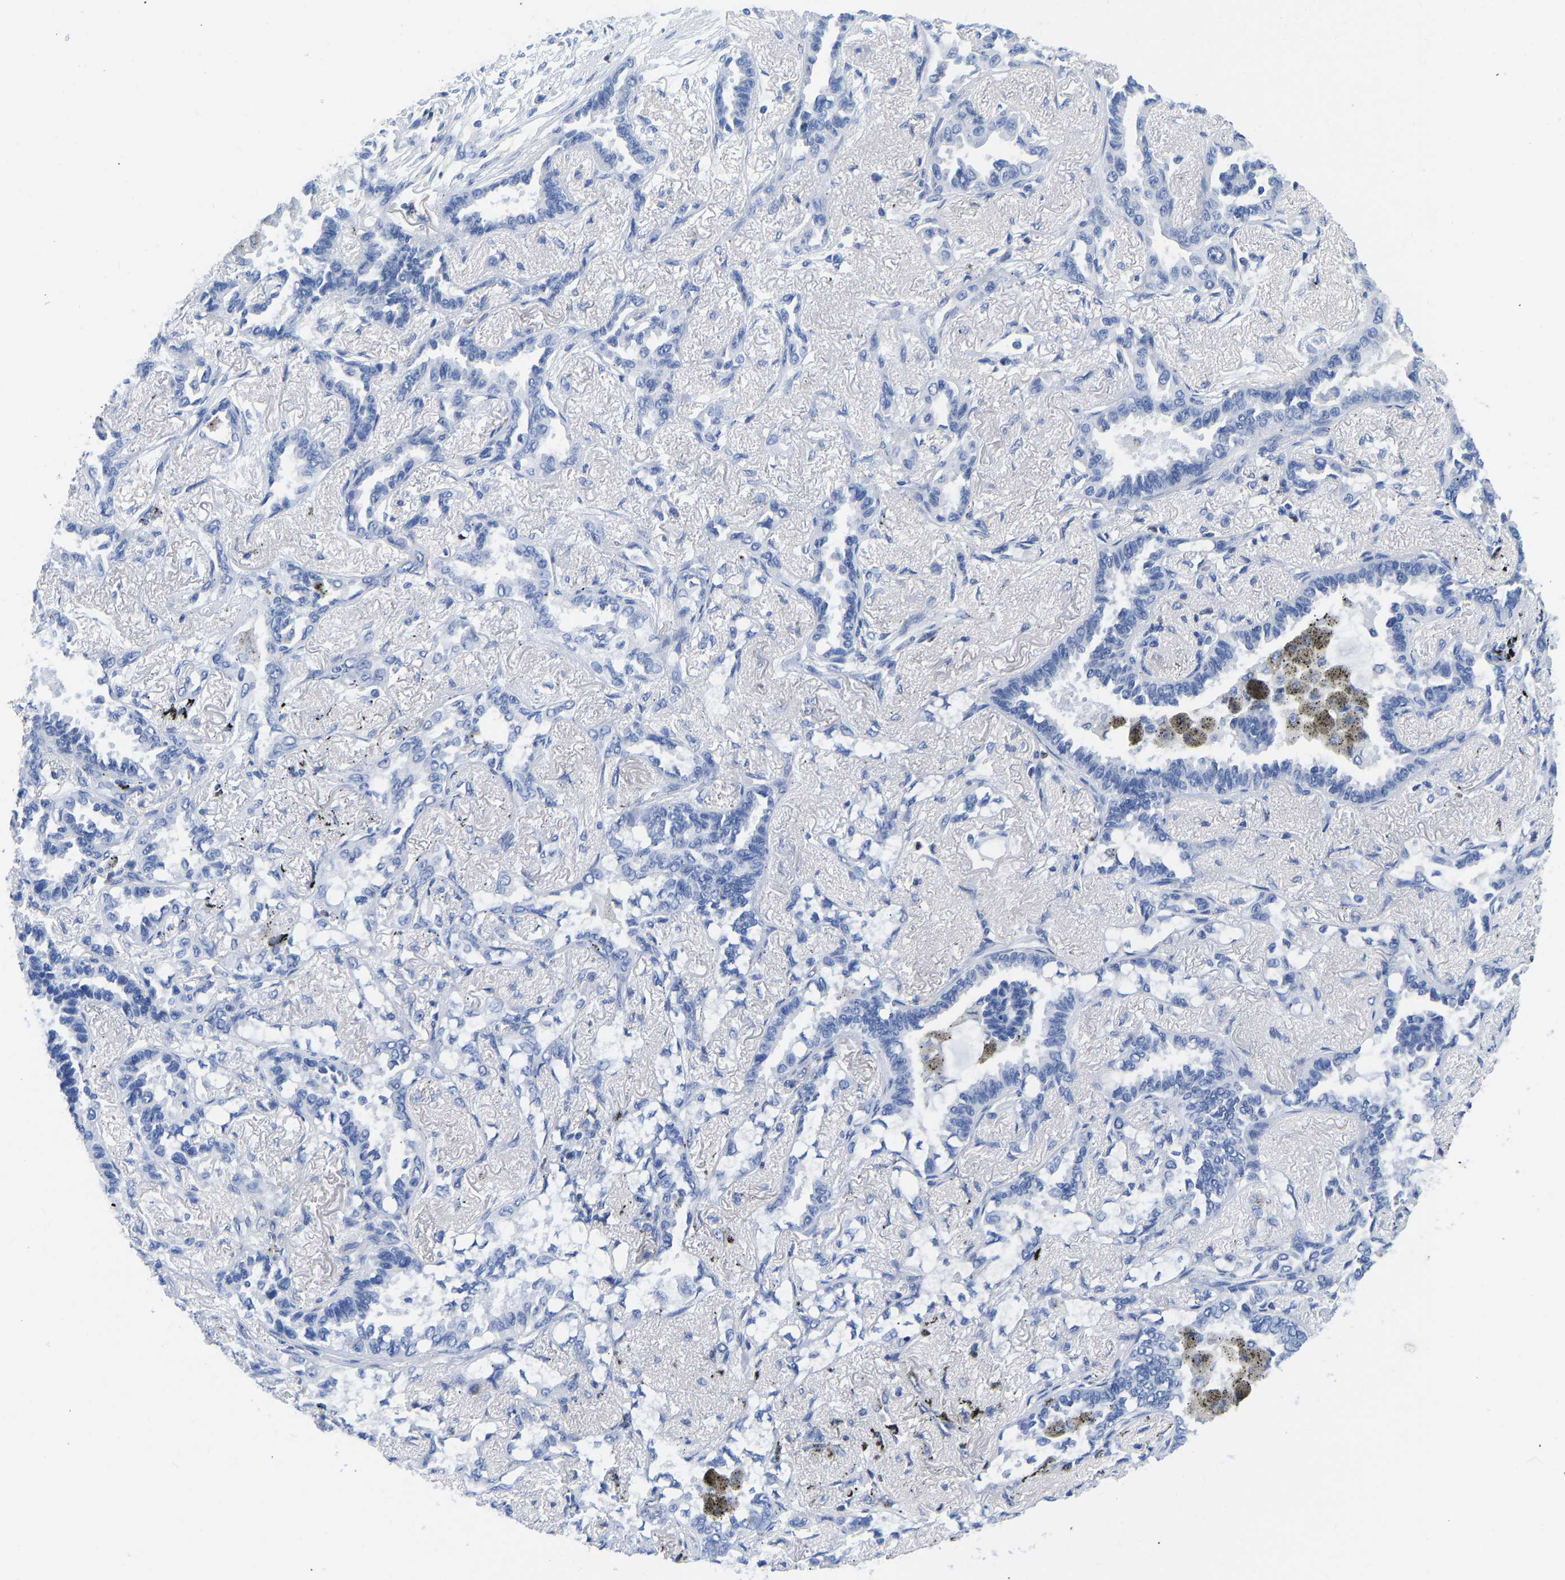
{"staining": {"intensity": "negative", "quantity": "none", "location": "none"}, "tissue": "lung cancer", "cell_type": "Tumor cells", "image_type": "cancer", "snomed": [{"axis": "morphology", "description": "Adenocarcinoma, NOS"}, {"axis": "topography", "description": "Lung"}], "caption": "An immunohistochemistry (IHC) photomicrograph of adenocarcinoma (lung) is shown. There is no staining in tumor cells of adenocarcinoma (lung).", "gene": "TCF7", "patient": {"sex": "male", "age": 59}}